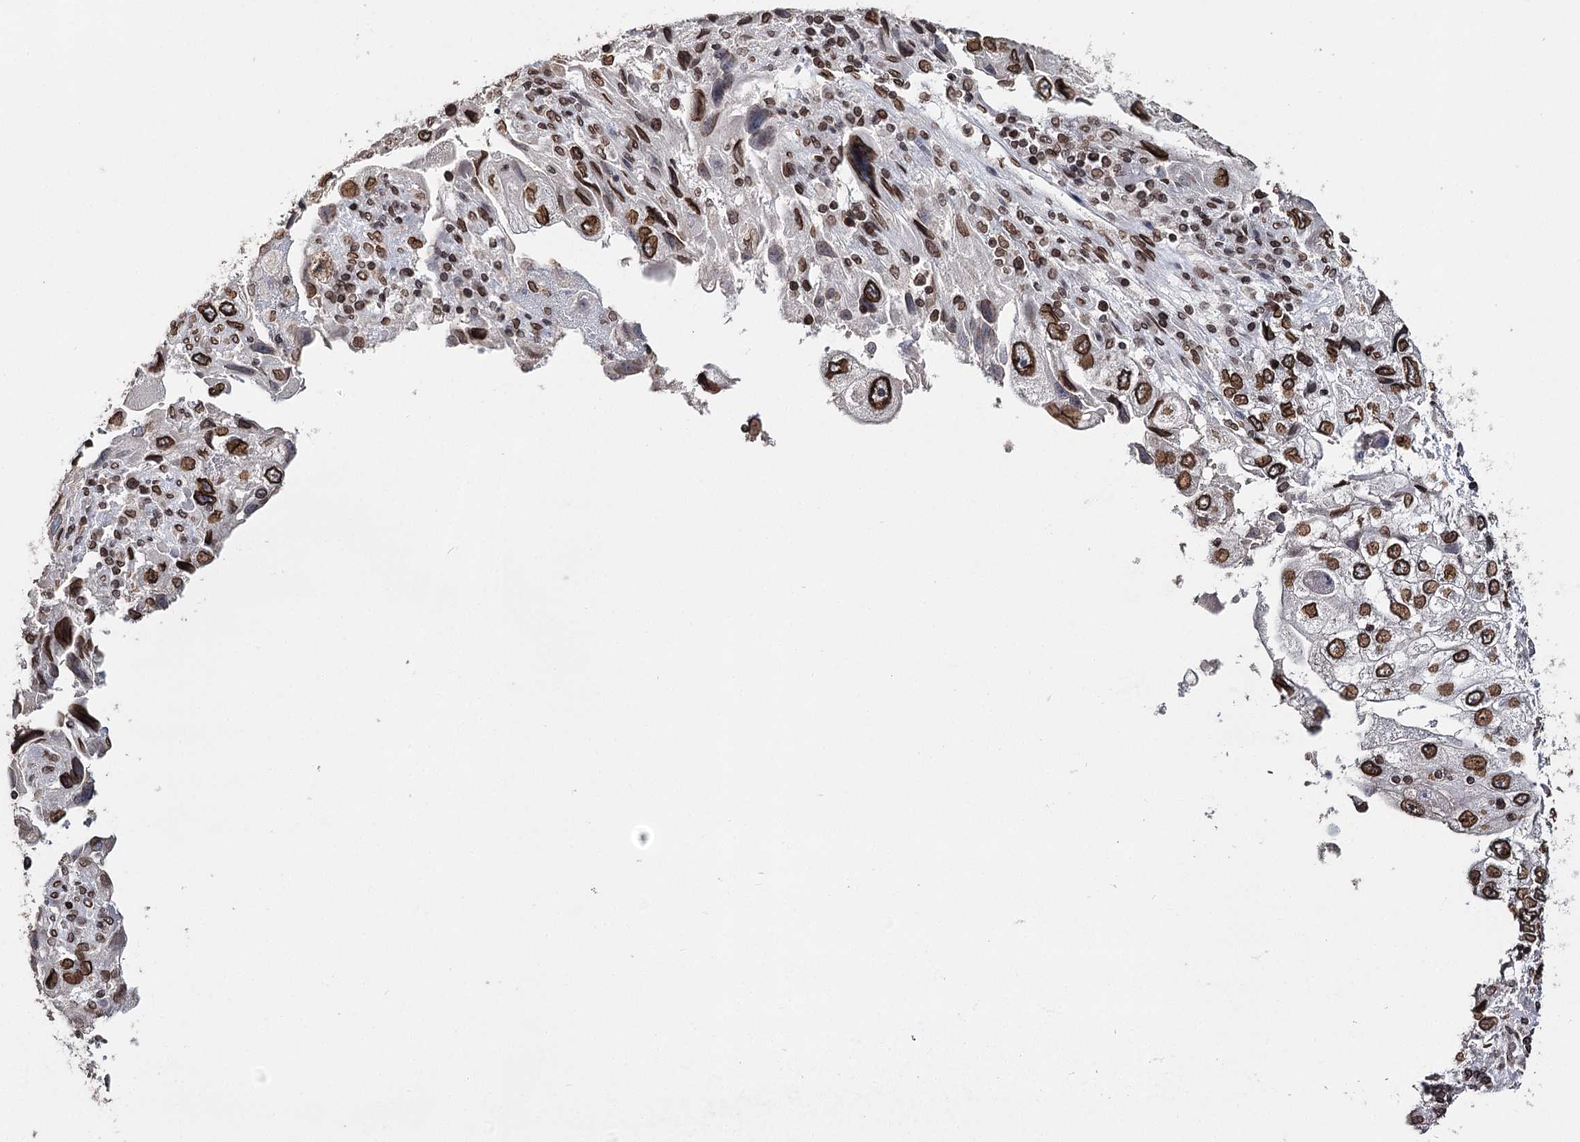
{"staining": {"intensity": "strong", "quantity": ">75%", "location": "cytoplasmic/membranous,nuclear"}, "tissue": "endometrial cancer", "cell_type": "Tumor cells", "image_type": "cancer", "snomed": [{"axis": "morphology", "description": "Adenocarcinoma, NOS"}, {"axis": "topography", "description": "Endometrium"}], "caption": "IHC histopathology image of neoplastic tissue: endometrial cancer (adenocarcinoma) stained using immunohistochemistry (IHC) reveals high levels of strong protein expression localized specifically in the cytoplasmic/membranous and nuclear of tumor cells, appearing as a cytoplasmic/membranous and nuclear brown color.", "gene": "KIAA0930", "patient": {"sex": "female", "age": 49}}